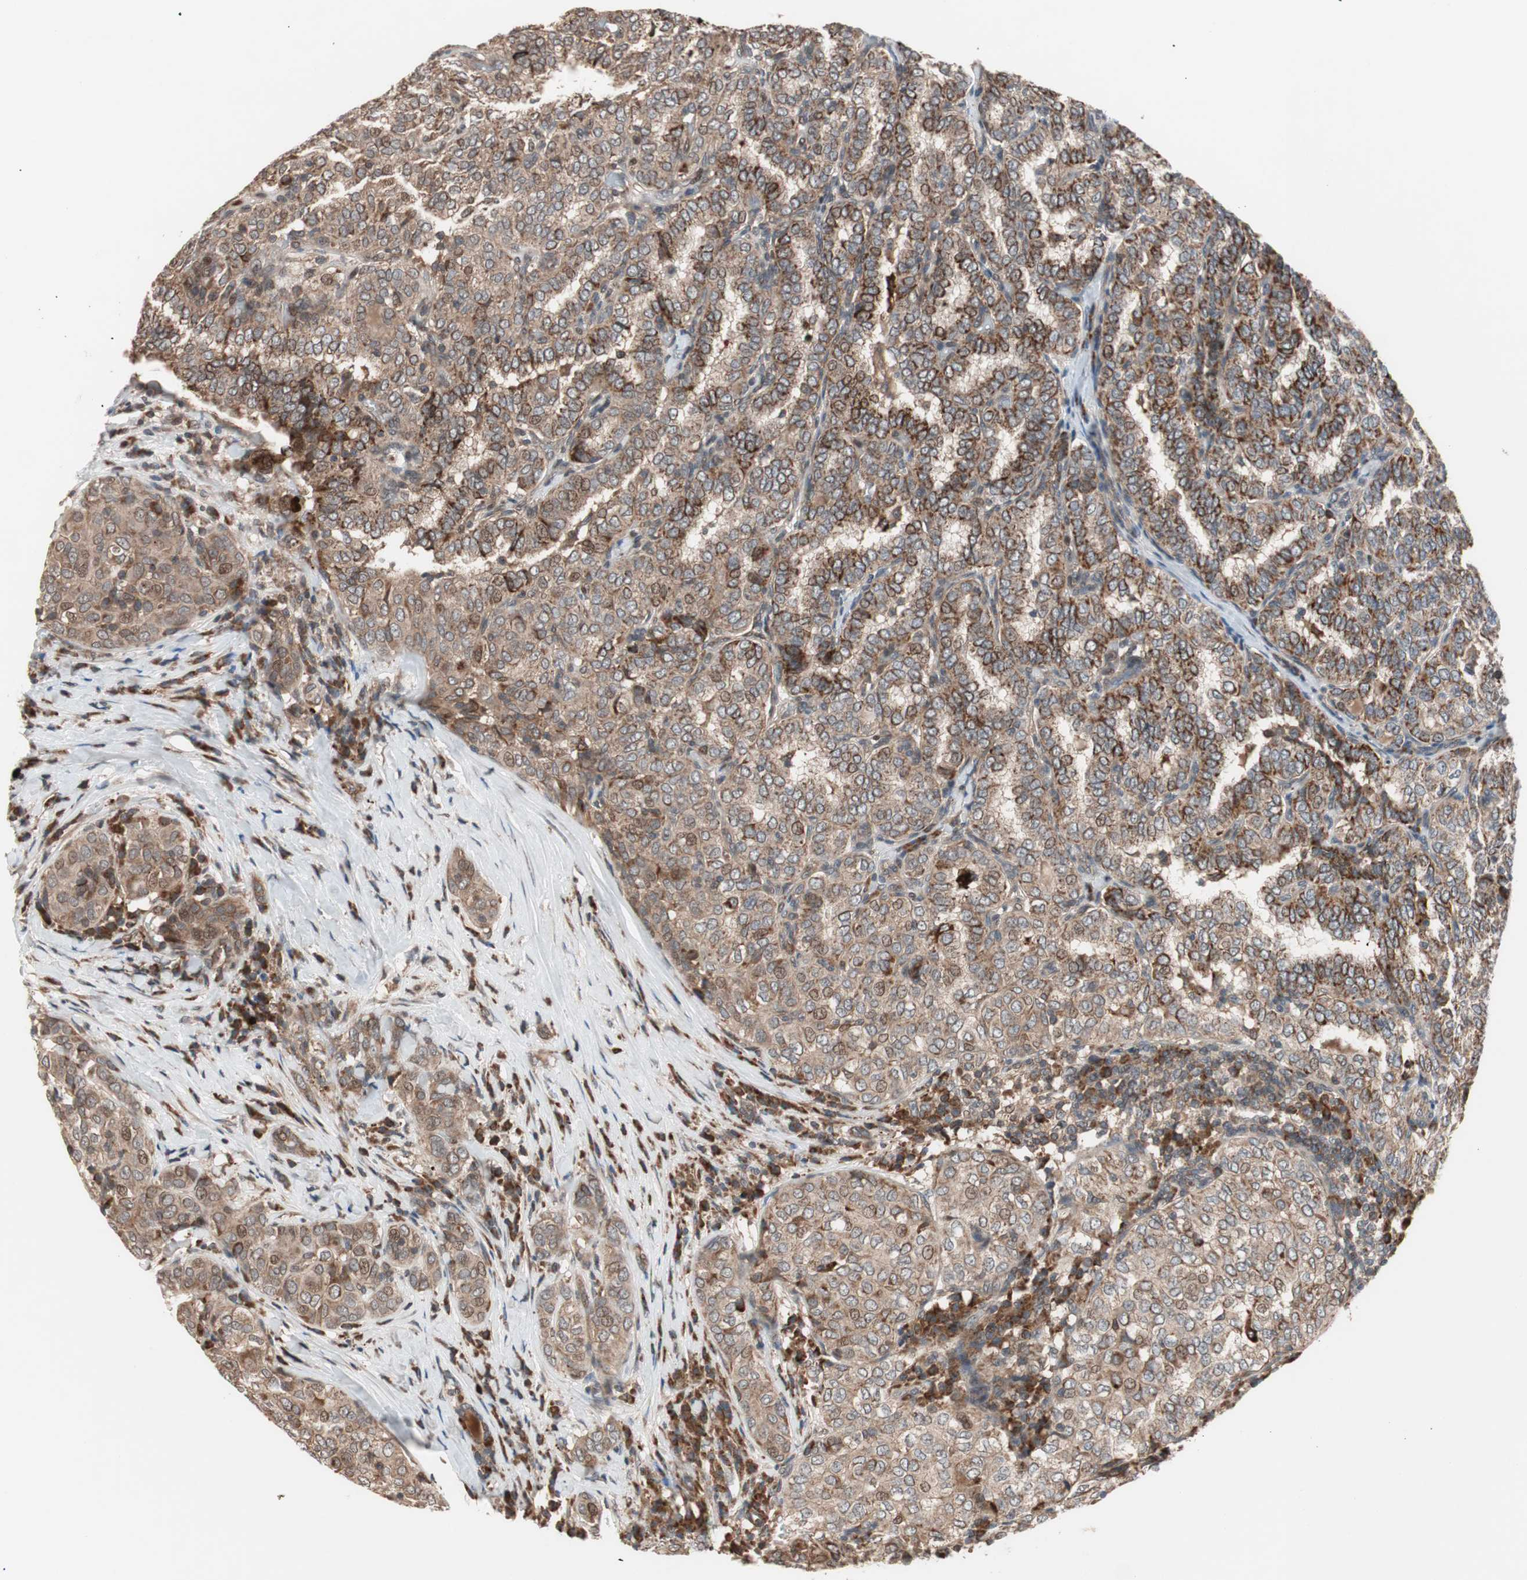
{"staining": {"intensity": "strong", "quantity": ">75%", "location": "cytoplasmic/membranous"}, "tissue": "thyroid cancer", "cell_type": "Tumor cells", "image_type": "cancer", "snomed": [{"axis": "morphology", "description": "Papillary adenocarcinoma, NOS"}, {"axis": "topography", "description": "Thyroid gland"}], "caption": "Immunohistochemistry (IHC) (DAB) staining of human papillary adenocarcinoma (thyroid) exhibits strong cytoplasmic/membranous protein positivity in approximately >75% of tumor cells. Nuclei are stained in blue.", "gene": "NF2", "patient": {"sex": "female", "age": 30}}